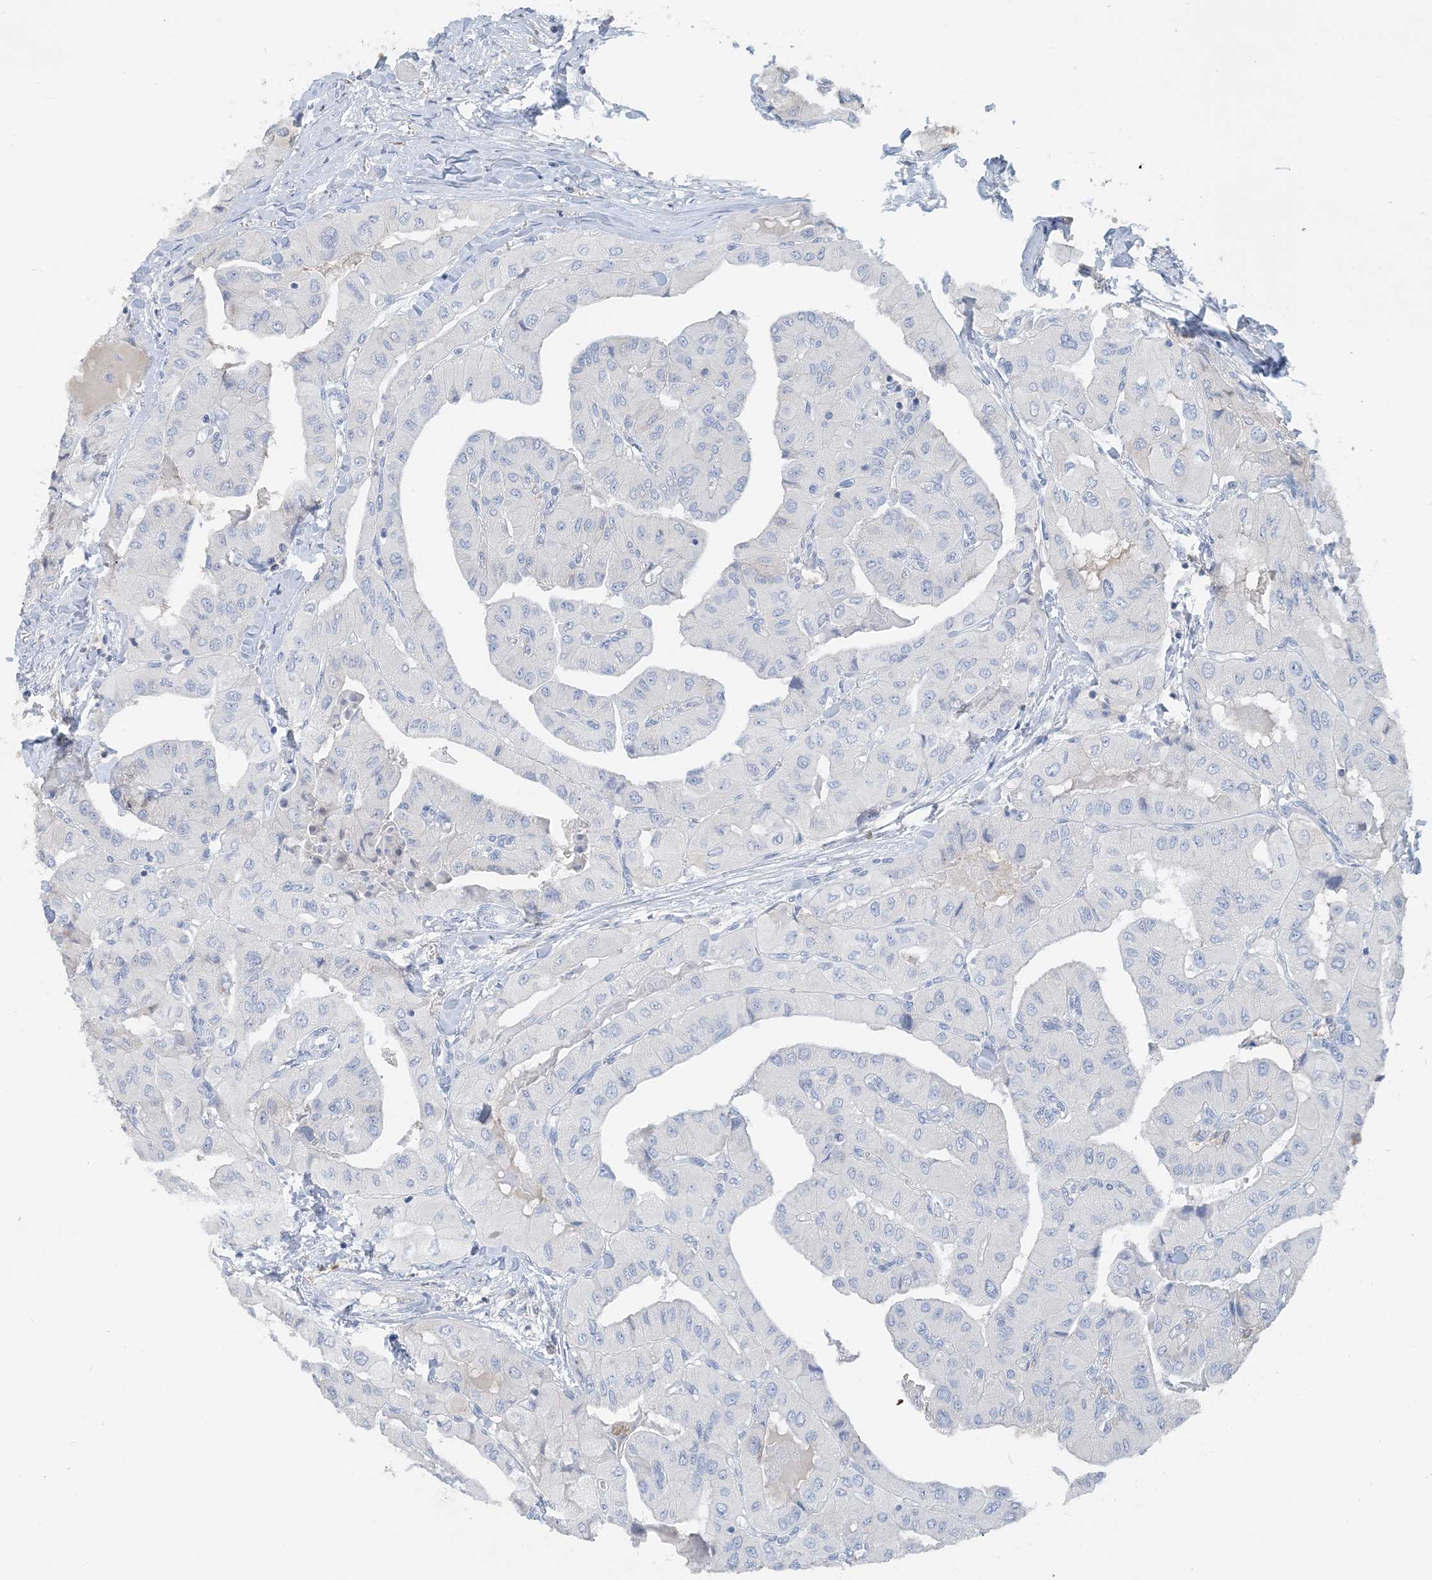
{"staining": {"intensity": "negative", "quantity": "none", "location": "none"}, "tissue": "thyroid cancer", "cell_type": "Tumor cells", "image_type": "cancer", "snomed": [{"axis": "morphology", "description": "Papillary adenocarcinoma, NOS"}, {"axis": "topography", "description": "Thyroid gland"}], "caption": "The photomicrograph demonstrates no significant staining in tumor cells of thyroid cancer.", "gene": "CTRL", "patient": {"sex": "female", "age": 59}}